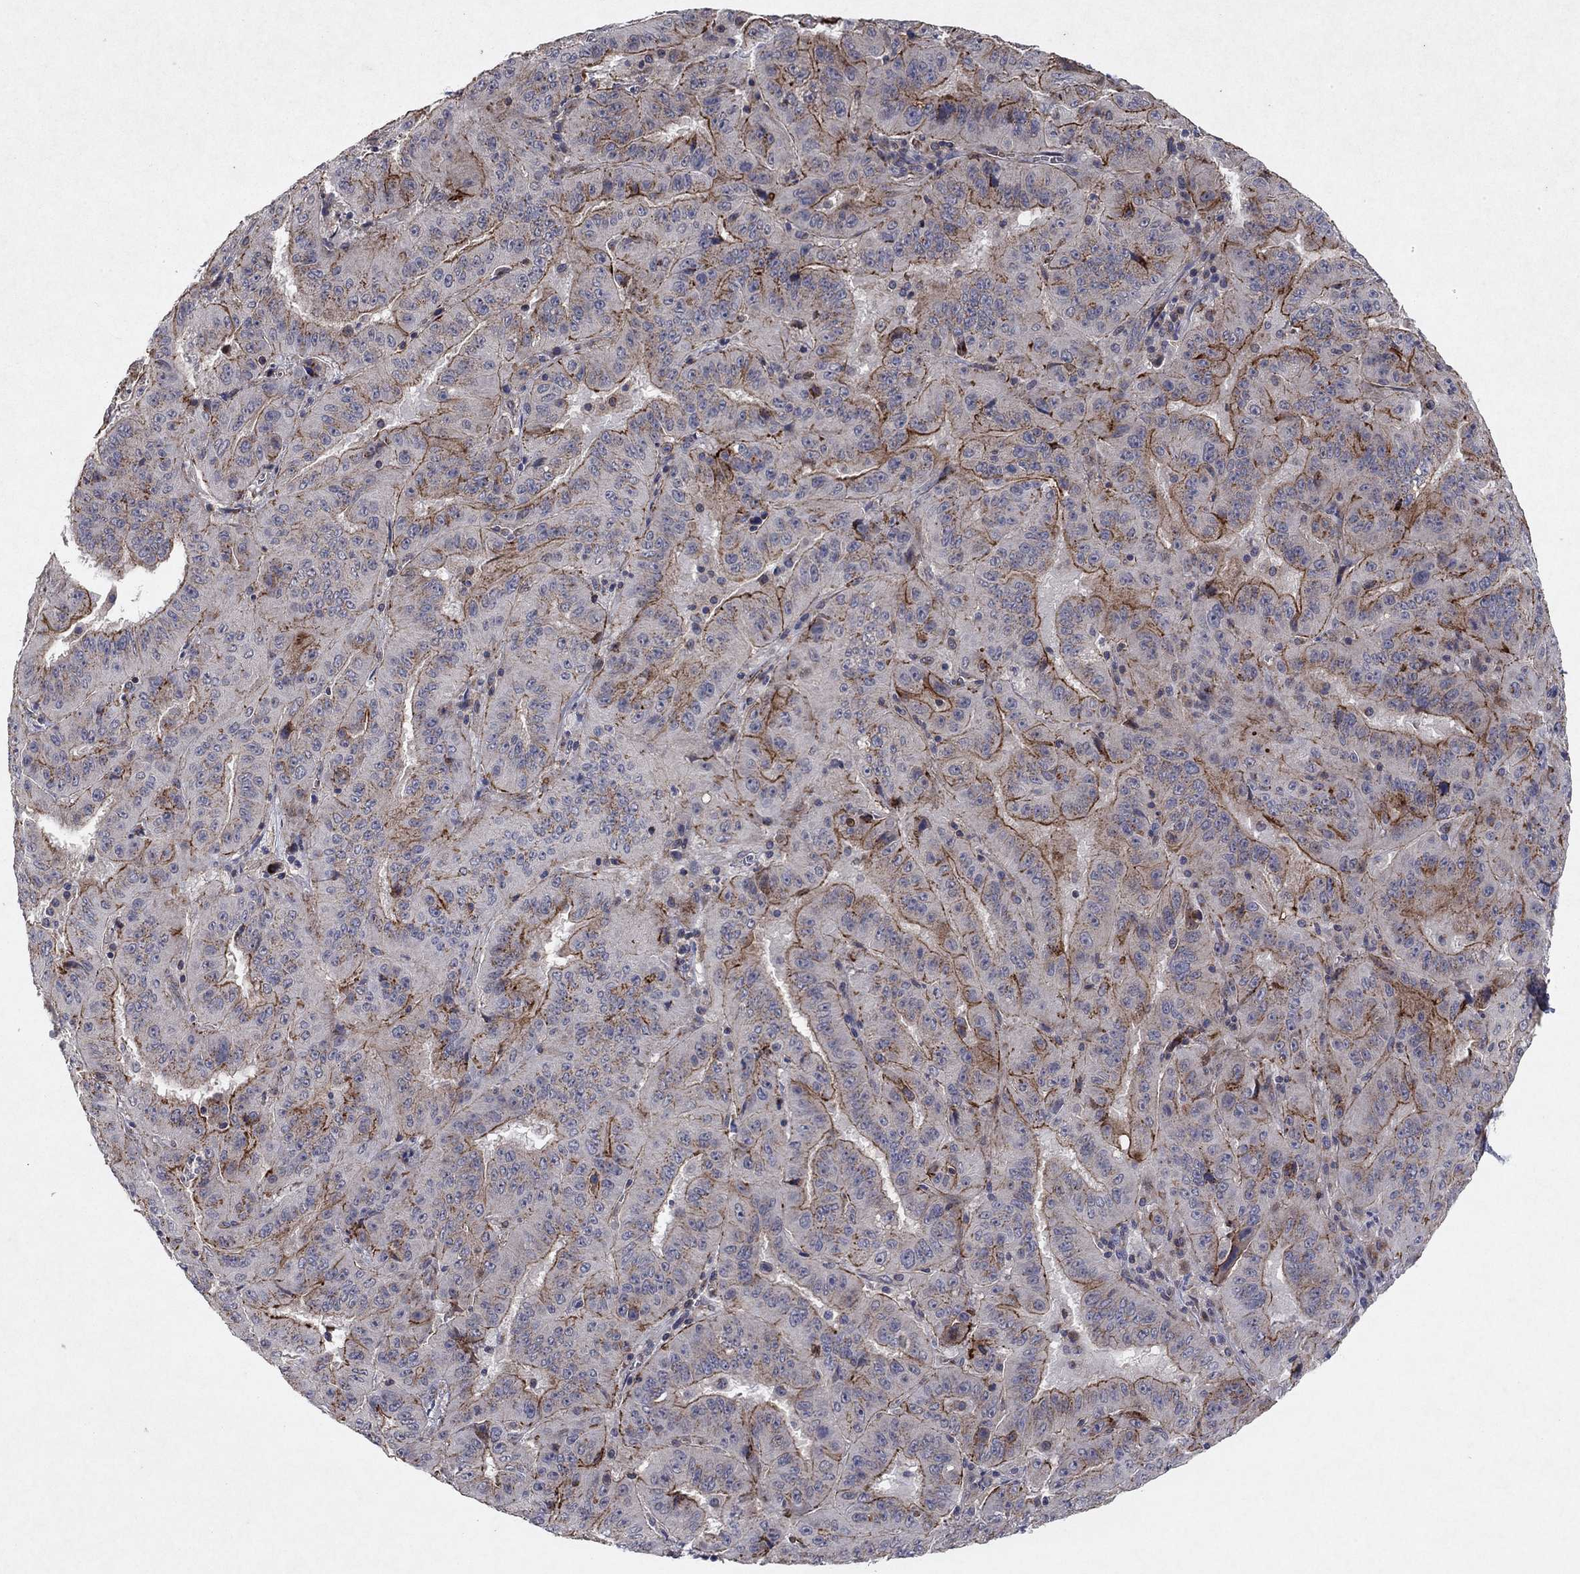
{"staining": {"intensity": "strong", "quantity": "25%-75%", "location": "cytoplasmic/membranous"}, "tissue": "pancreatic cancer", "cell_type": "Tumor cells", "image_type": "cancer", "snomed": [{"axis": "morphology", "description": "Adenocarcinoma, NOS"}, {"axis": "topography", "description": "Pancreas"}], "caption": "Human pancreatic cancer stained with a brown dye demonstrates strong cytoplasmic/membranous positive staining in approximately 25%-75% of tumor cells.", "gene": "FRG1", "patient": {"sex": "male", "age": 63}}